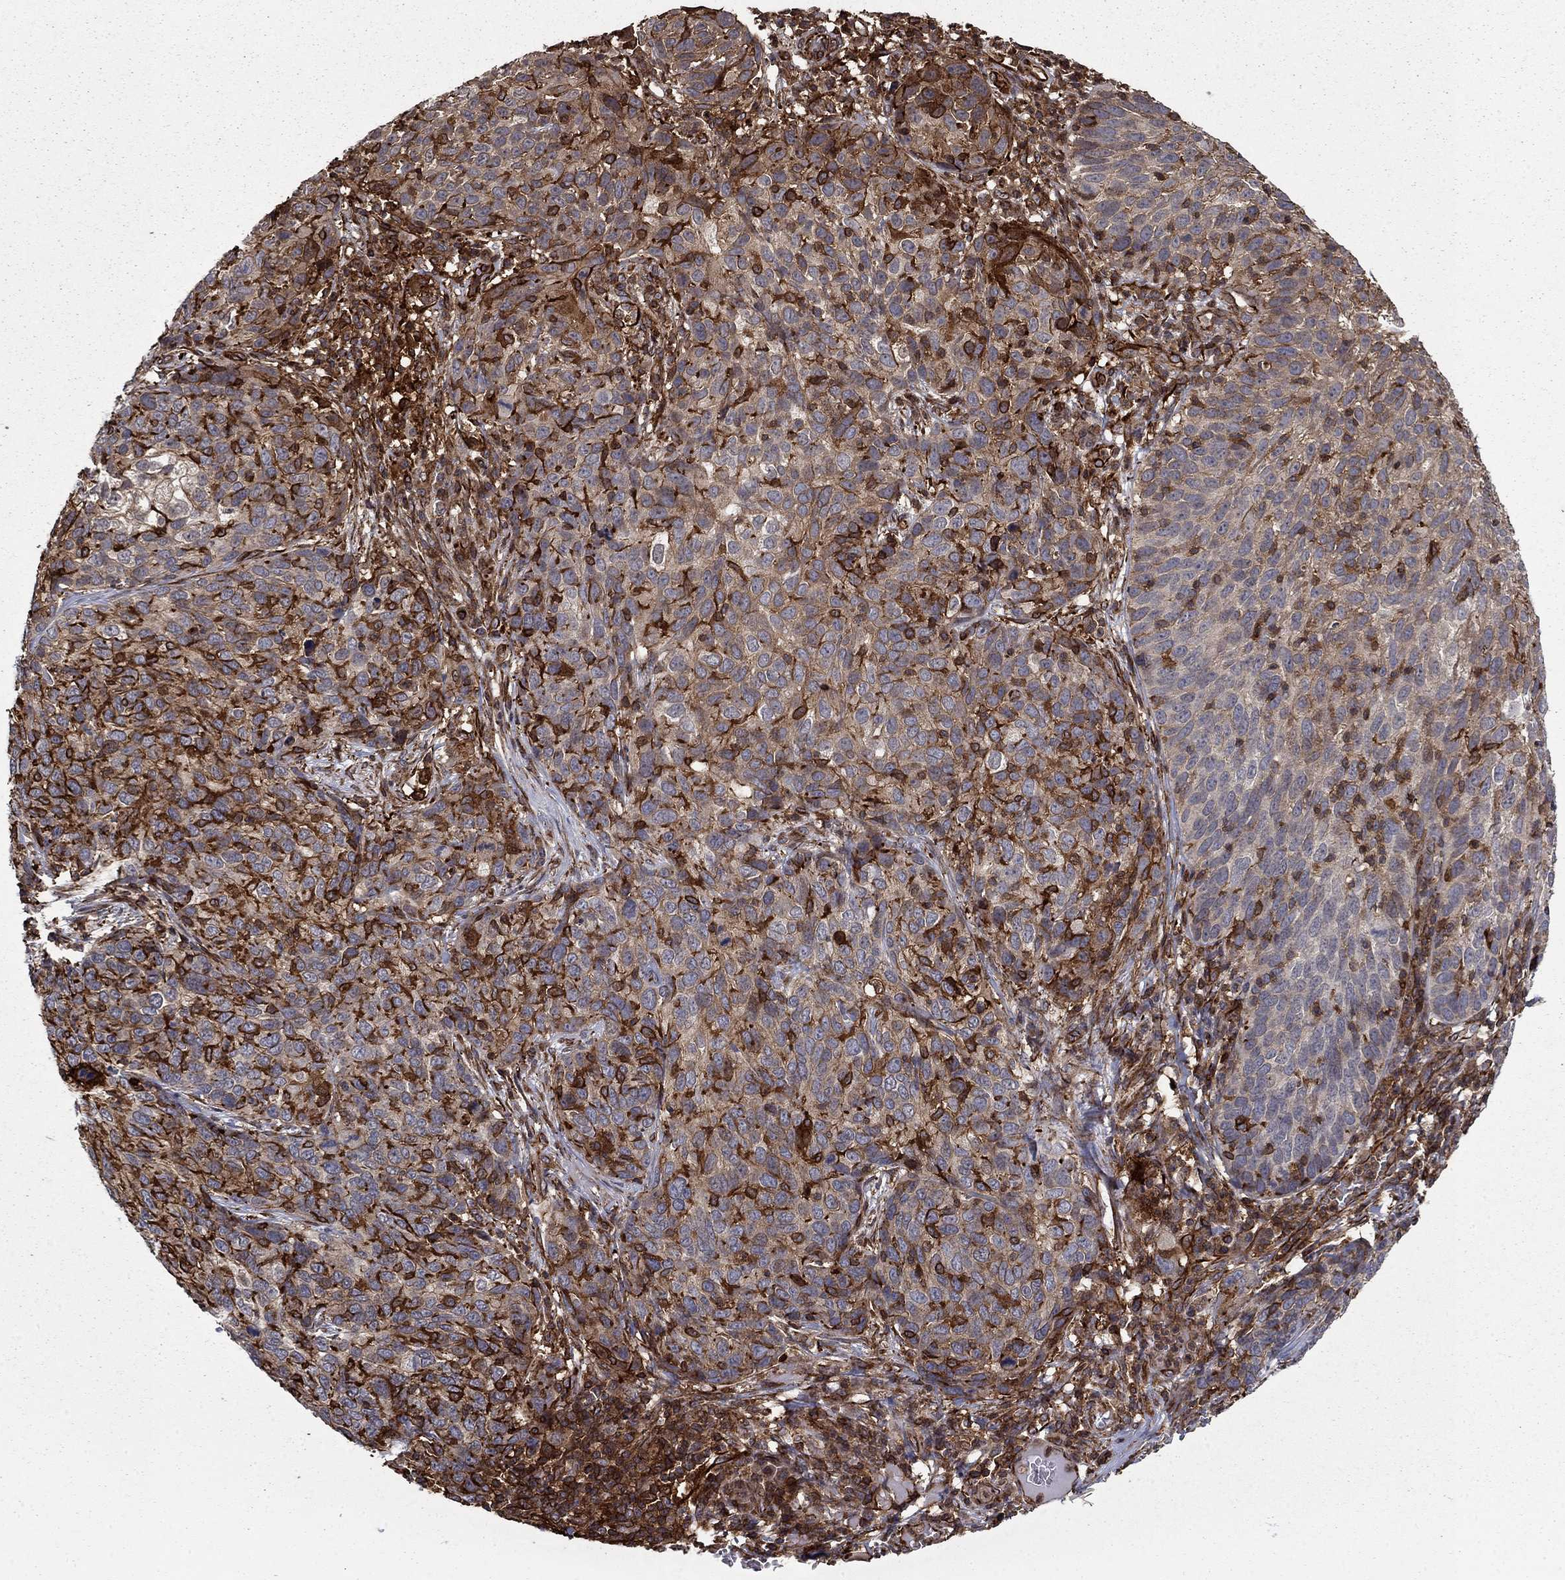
{"staining": {"intensity": "strong", "quantity": "25%-75%", "location": "cytoplasmic/membranous"}, "tissue": "skin cancer", "cell_type": "Tumor cells", "image_type": "cancer", "snomed": [{"axis": "morphology", "description": "Squamous cell carcinoma, NOS"}, {"axis": "topography", "description": "Skin"}], "caption": "Human skin cancer (squamous cell carcinoma) stained with a protein marker exhibits strong staining in tumor cells.", "gene": "ADM", "patient": {"sex": "male", "age": 92}}